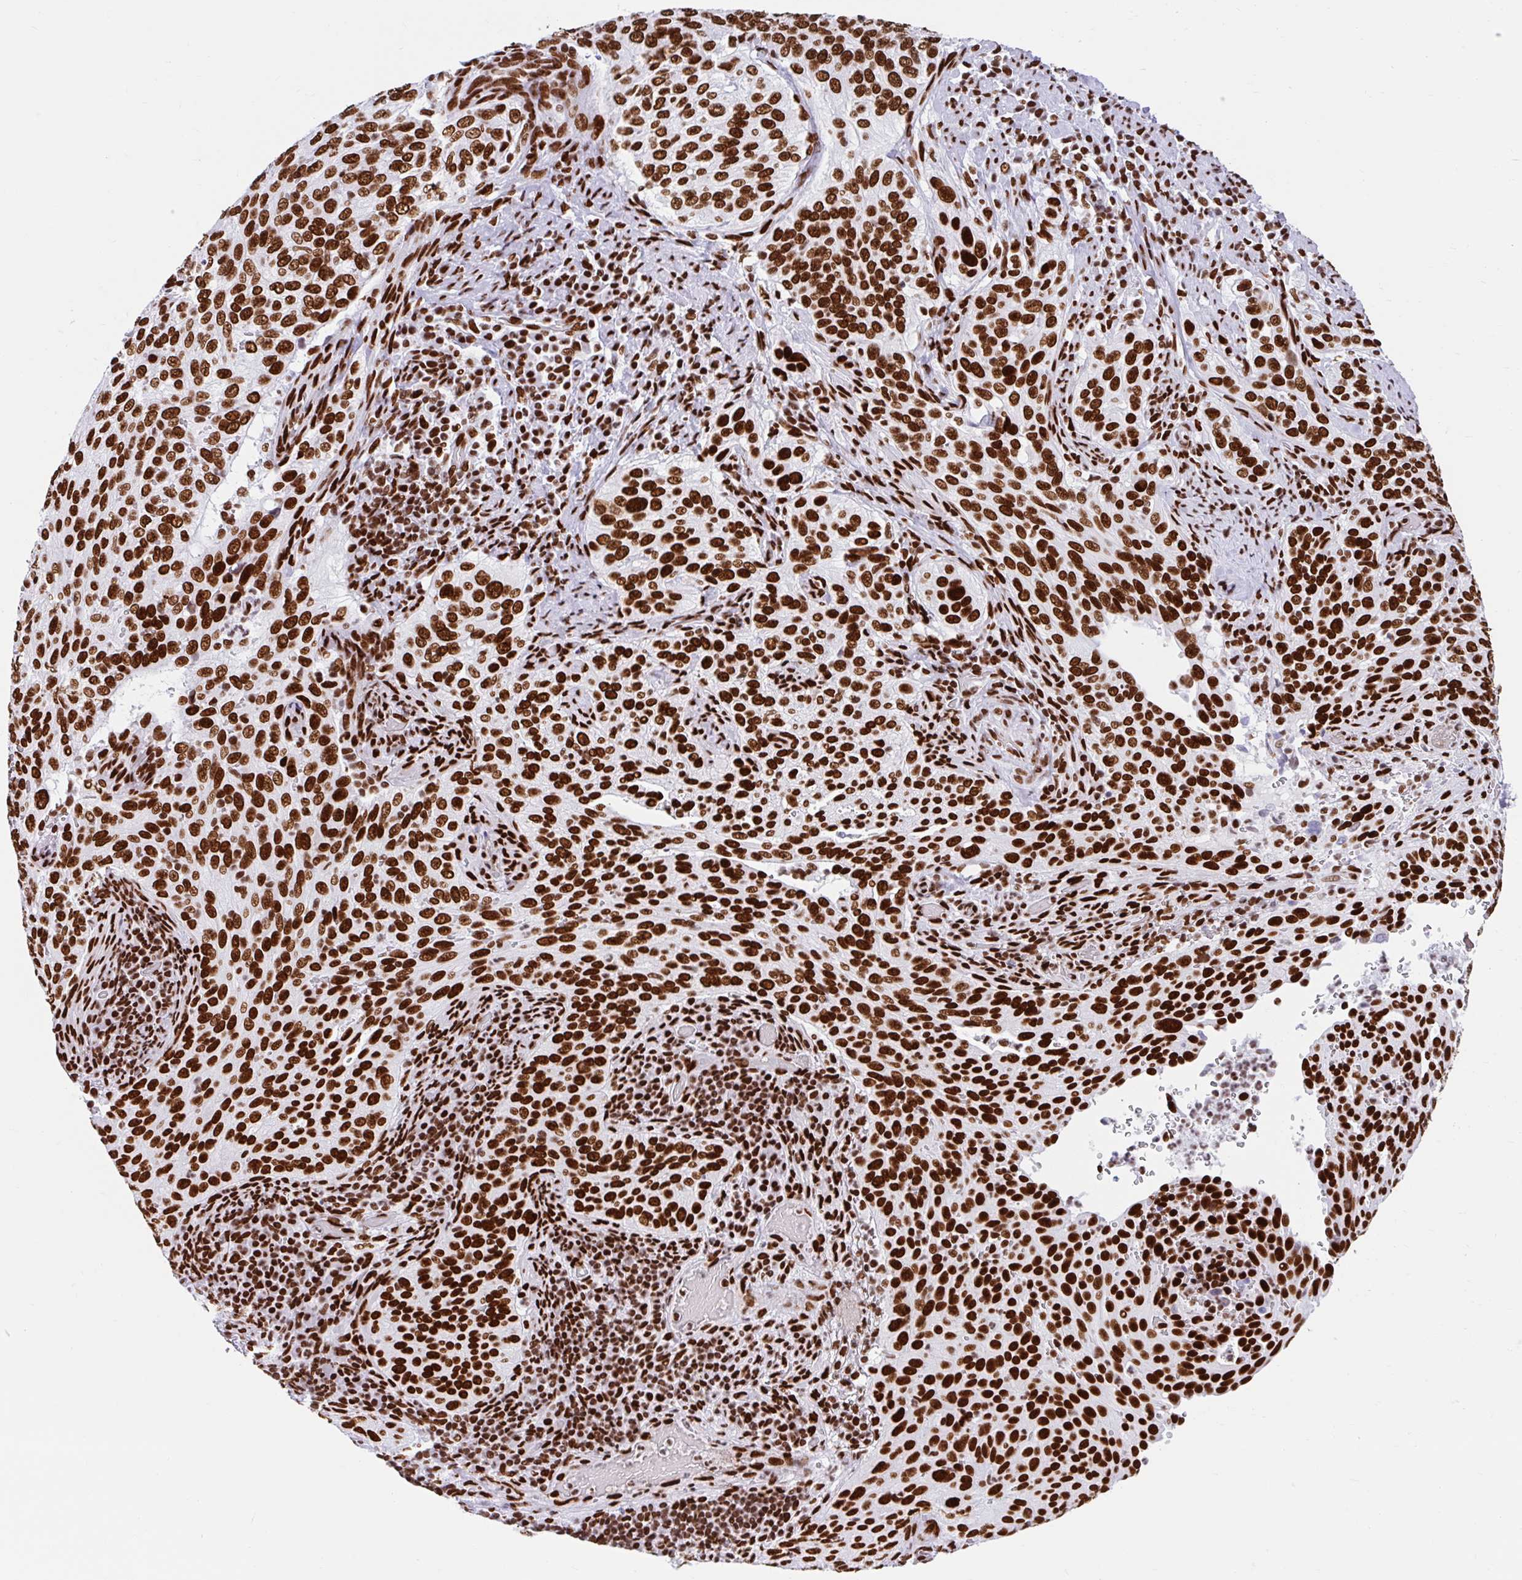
{"staining": {"intensity": "strong", "quantity": ">75%", "location": "nuclear"}, "tissue": "cervical cancer", "cell_type": "Tumor cells", "image_type": "cancer", "snomed": [{"axis": "morphology", "description": "Squamous cell carcinoma, NOS"}, {"axis": "topography", "description": "Cervix"}], "caption": "Strong nuclear protein staining is identified in about >75% of tumor cells in squamous cell carcinoma (cervical).", "gene": "KHDRBS1", "patient": {"sex": "female", "age": 38}}